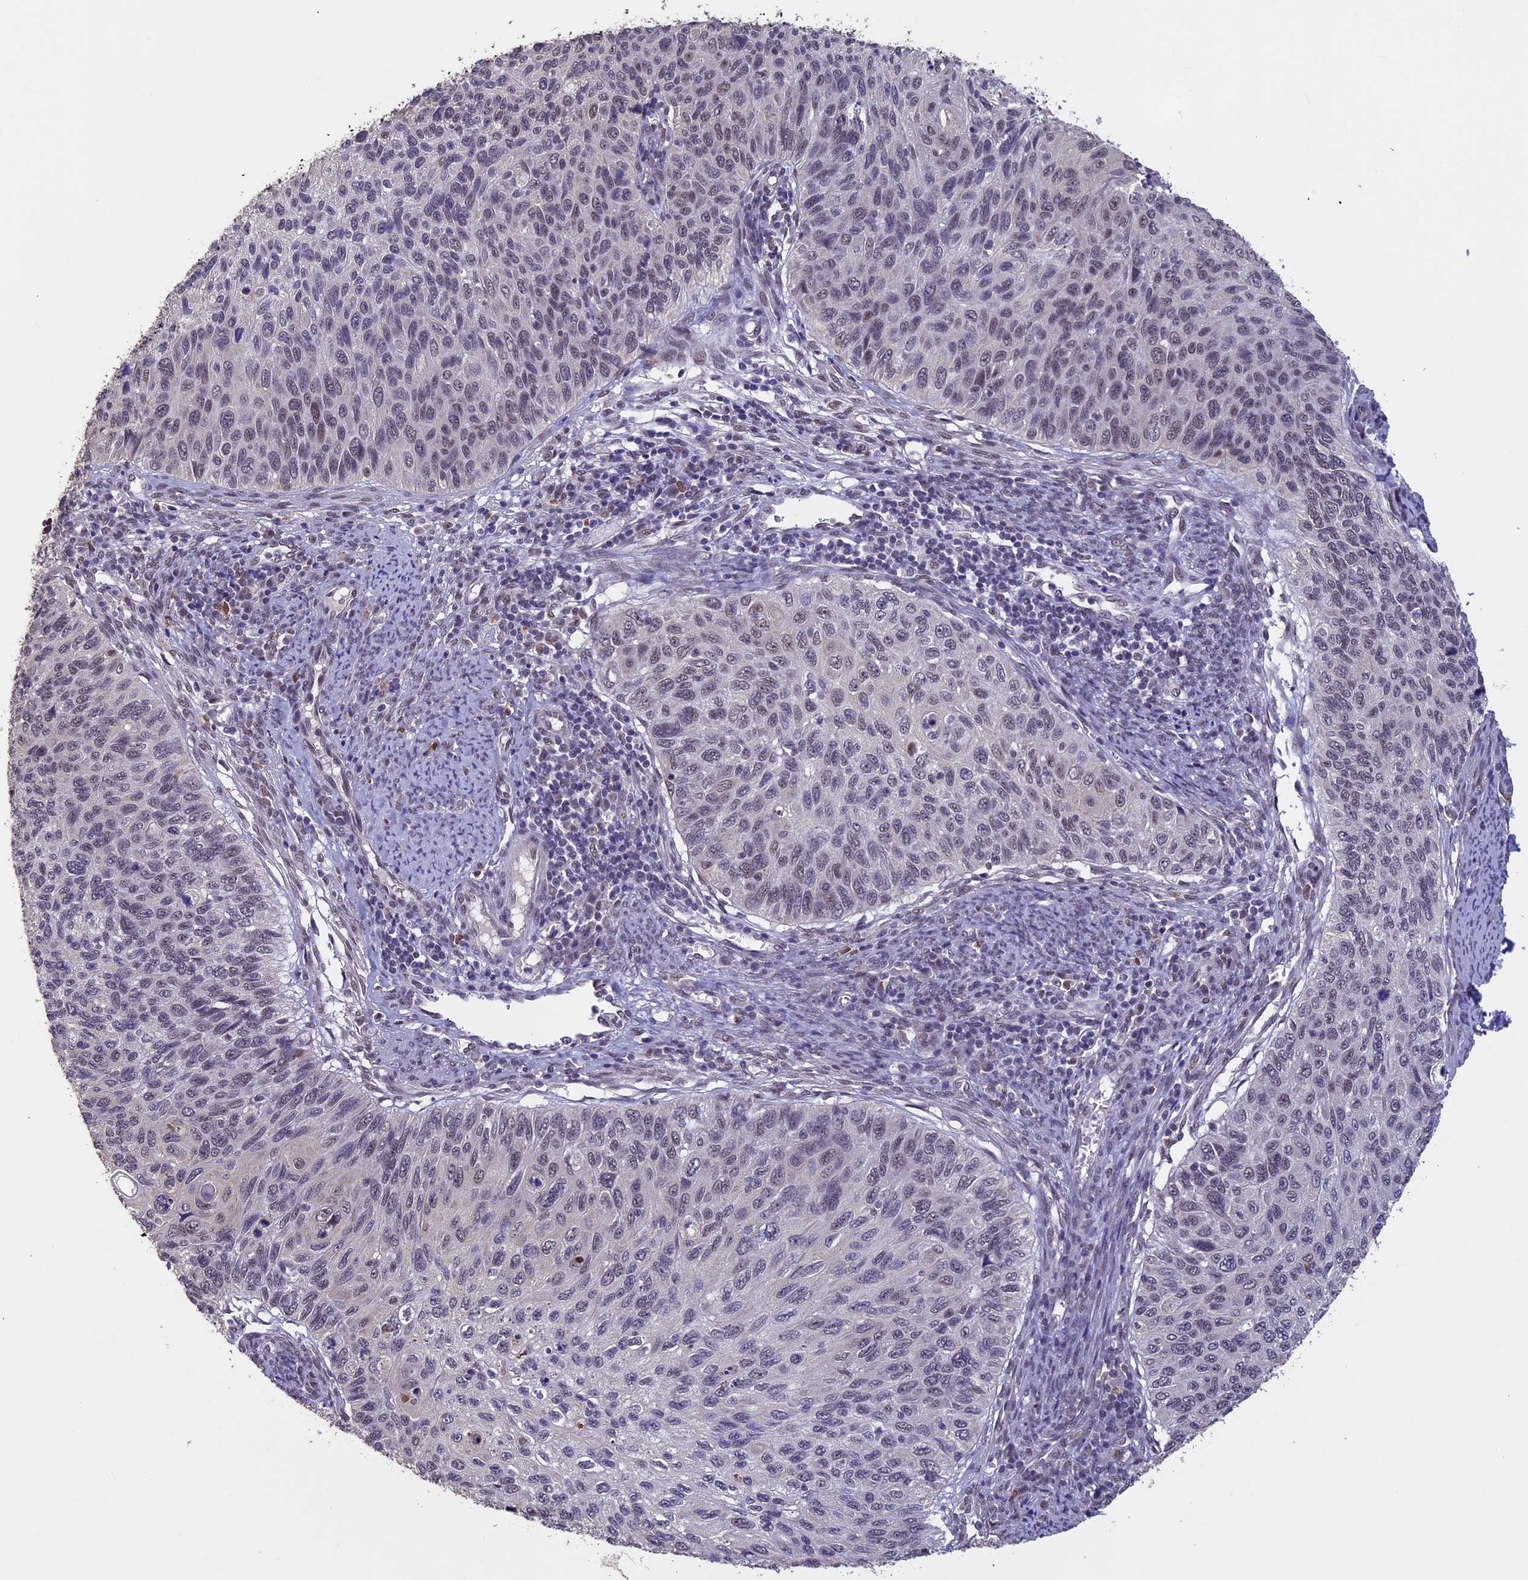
{"staining": {"intensity": "weak", "quantity": "<25%", "location": "nuclear"}, "tissue": "cervical cancer", "cell_type": "Tumor cells", "image_type": "cancer", "snomed": [{"axis": "morphology", "description": "Squamous cell carcinoma, NOS"}, {"axis": "topography", "description": "Cervix"}], "caption": "Immunohistochemical staining of human cervical squamous cell carcinoma displays no significant positivity in tumor cells. Nuclei are stained in blue.", "gene": "RNF40", "patient": {"sex": "female", "age": 70}}